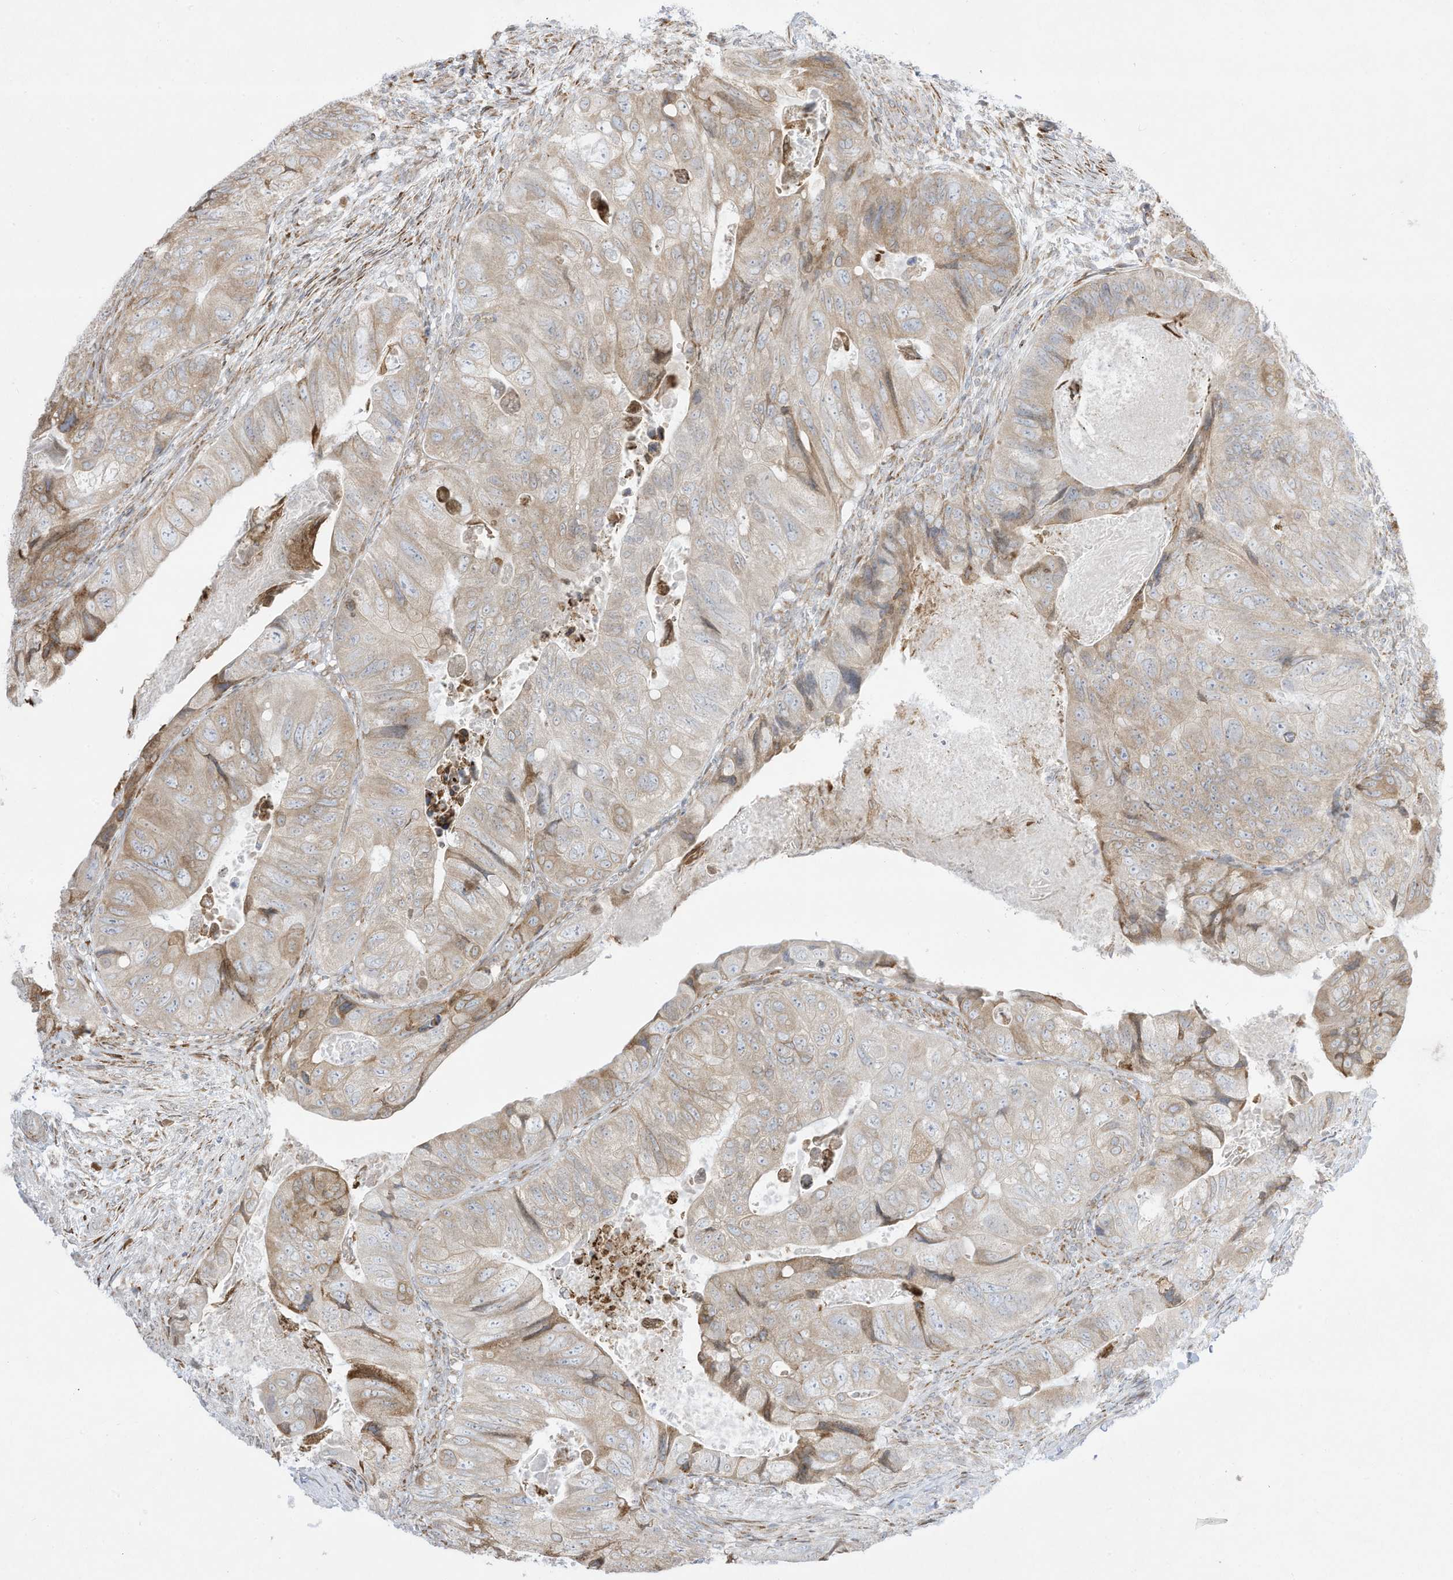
{"staining": {"intensity": "weak", "quantity": "<25%", "location": "cytoplasmic/membranous"}, "tissue": "colorectal cancer", "cell_type": "Tumor cells", "image_type": "cancer", "snomed": [{"axis": "morphology", "description": "Adenocarcinoma, NOS"}, {"axis": "topography", "description": "Rectum"}], "caption": "Human colorectal cancer stained for a protein using IHC shows no positivity in tumor cells.", "gene": "PTK6", "patient": {"sex": "male", "age": 63}}